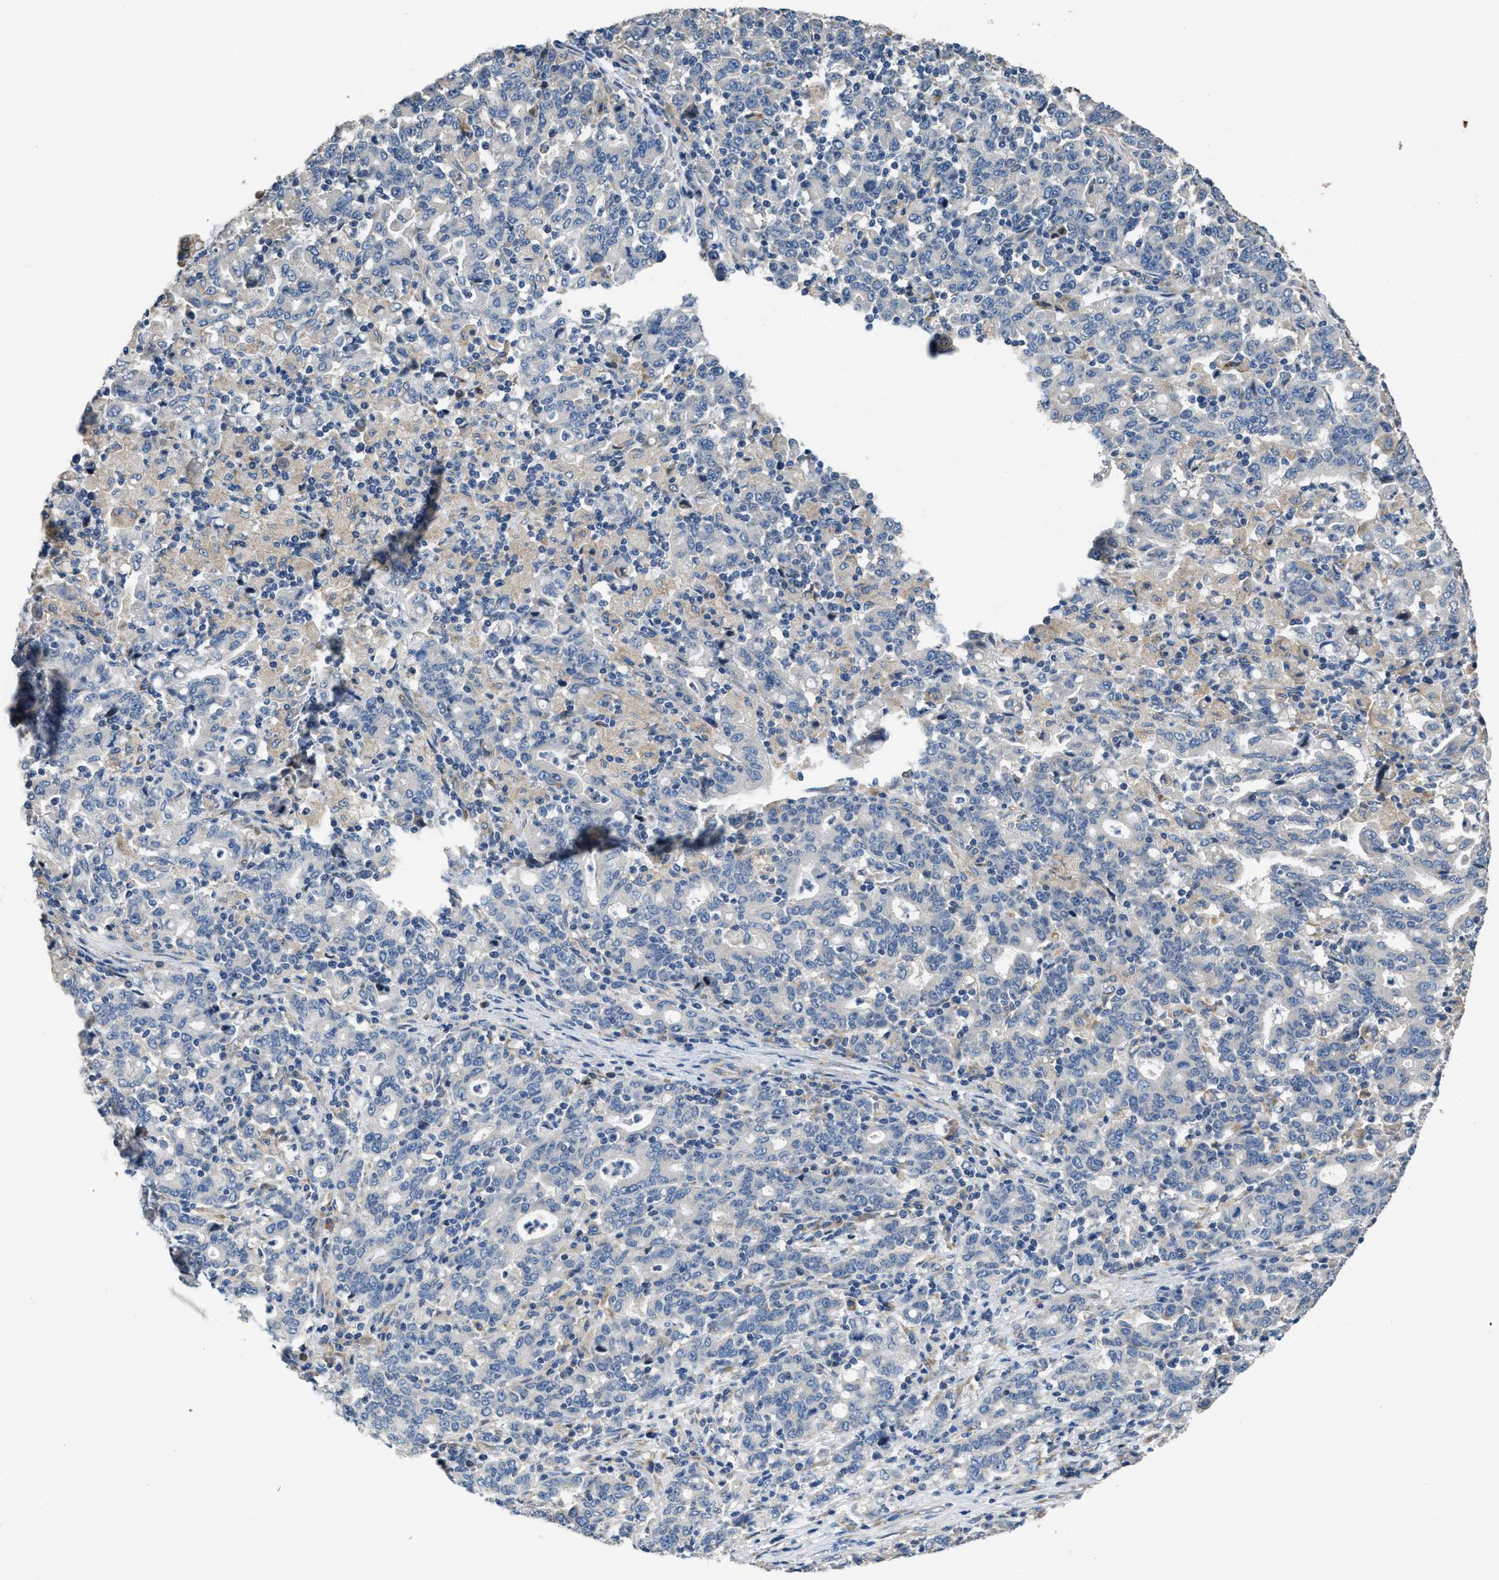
{"staining": {"intensity": "negative", "quantity": "none", "location": "none"}, "tissue": "stomach cancer", "cell_type": "Tumor cells", "image_type": "cancer", "snomed": [{"axis": "morphology", "description": "Adenocarcinoma, NOS"}, {"axis": "topography", "description": "Stomach, upper"}], "caption": "Tumor cells are negative for brown protein staining in stomach adenocarcinoma.", "gene": "TMEM150A", "patient": {"sex": "male", "age": 69}}